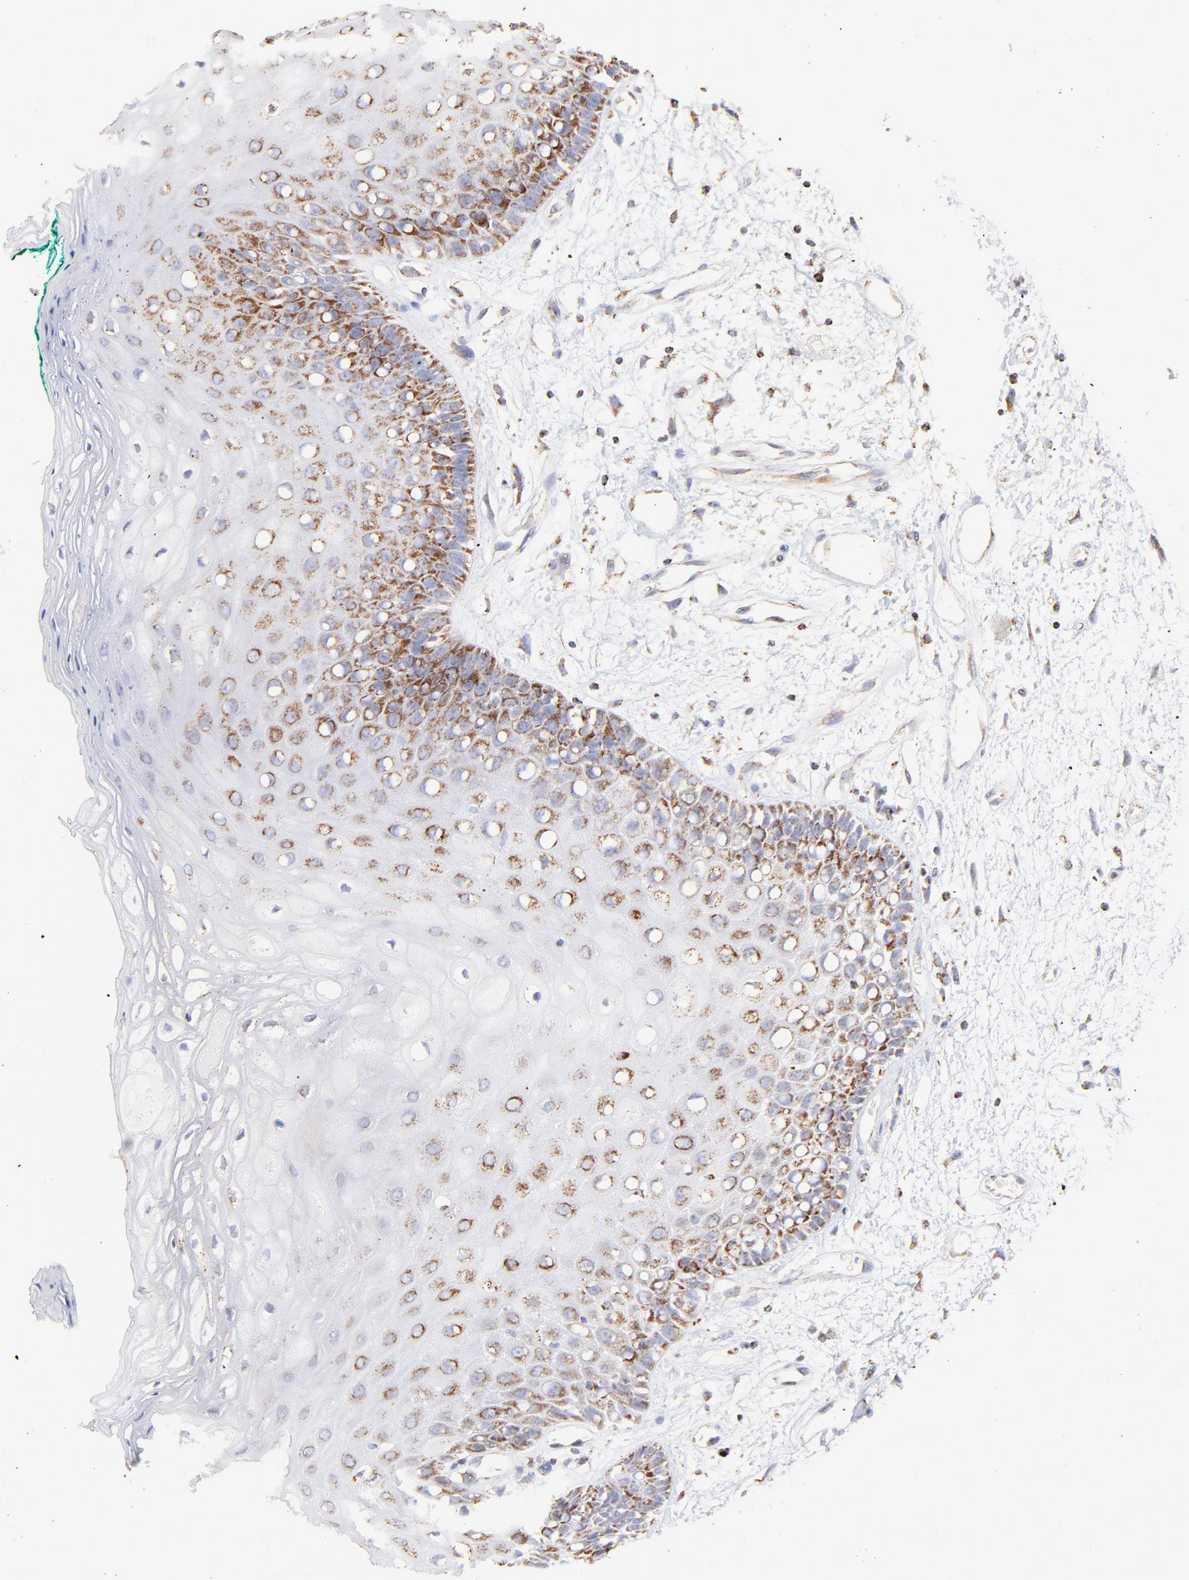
{"staining": {"intensity": "moderate", "quantity": ">75%", "location": "cytoplasmic/membranous"}, "tissue": "oral mucosa", "cell_type": "Squamous epithelial cells", "image_type": "normal", "snomed": [{"axis": "morphology", "description": "Normal tissue, NOS"}, {"axis": "morphology", "description": "Squamous cell carcinoma, NOS"}, {"axis": "topography", "description": "Skeletal muscle"}, {"axis": "topography", "description": "Oral tissue"}, {"axis": "topography", "description": "Head-Neck"}], "caption": "High-magnification brightfield microscopy of normal oral mucosa stained with DAB (brown) and counterstained with hematoxylin (blue). squamous epithelial cells exhibit moderate cytoplasmic/membranous positivity is appreciated in about>75% of cells.", "gene": "COX4I1", "patient": {"sex": "female", "age": 84}}